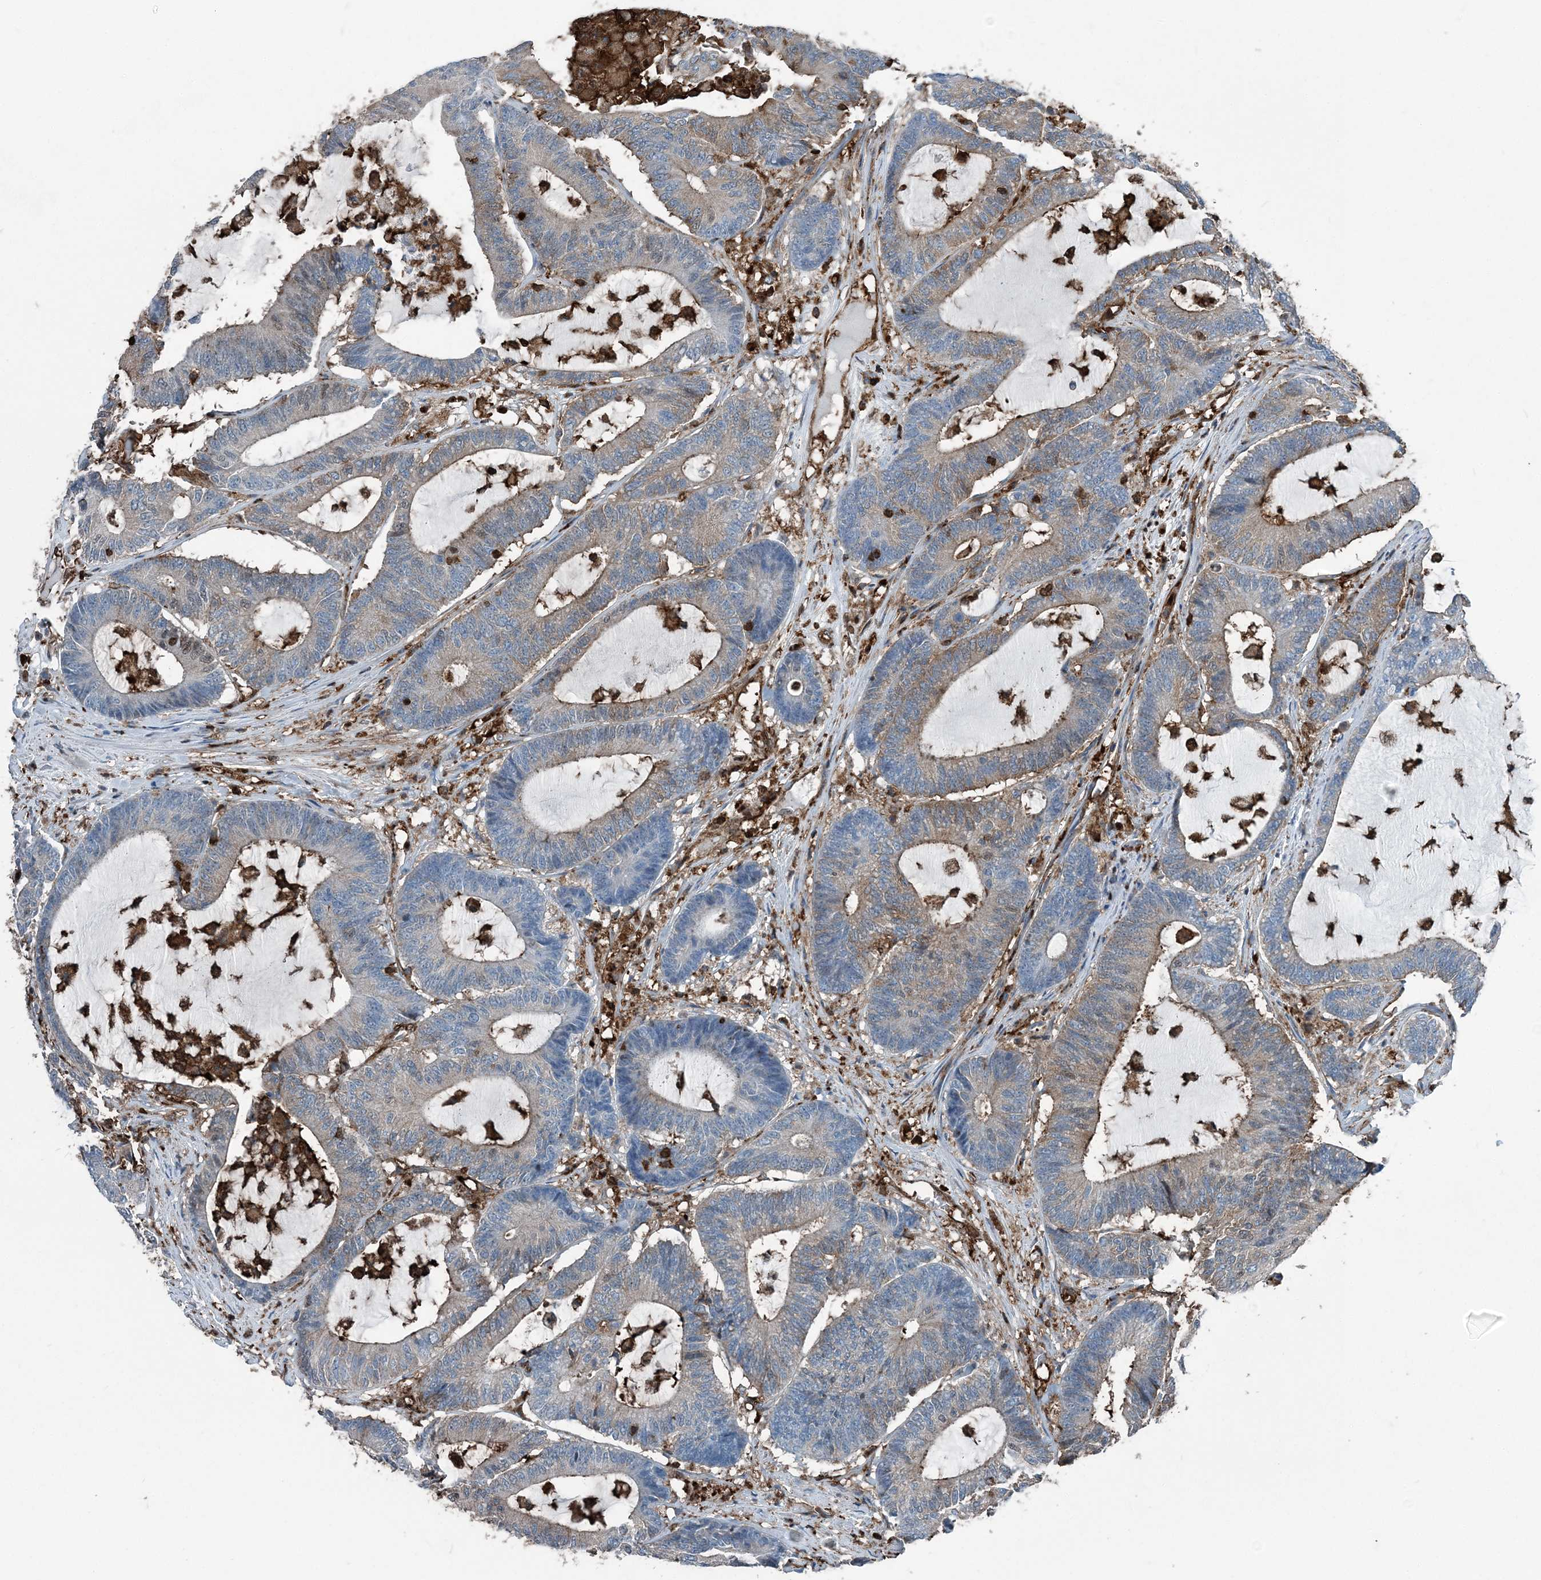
{"staining": {"intensity": "moderate", "quantity": "<25%", "location": "cytoplasmic/membranous"}, "tissue": "colorectal cancer", "cell_type": "Tumor cells", "image_type": "cancer", "snomed": [{"axis": "morphology", "description": "Adenocarcinoma, NOS"}, {"axis": "topography", "description": "Colon"}], "caption": "Moderate cytoplasmic/membranous positivity for a protein is identified in about <25% of tumor cells of adenocarcinoma (colorectal) using immunohistochemistry.", "gene": "CFL1", "patient": {"sex": "female", "age": 84}}